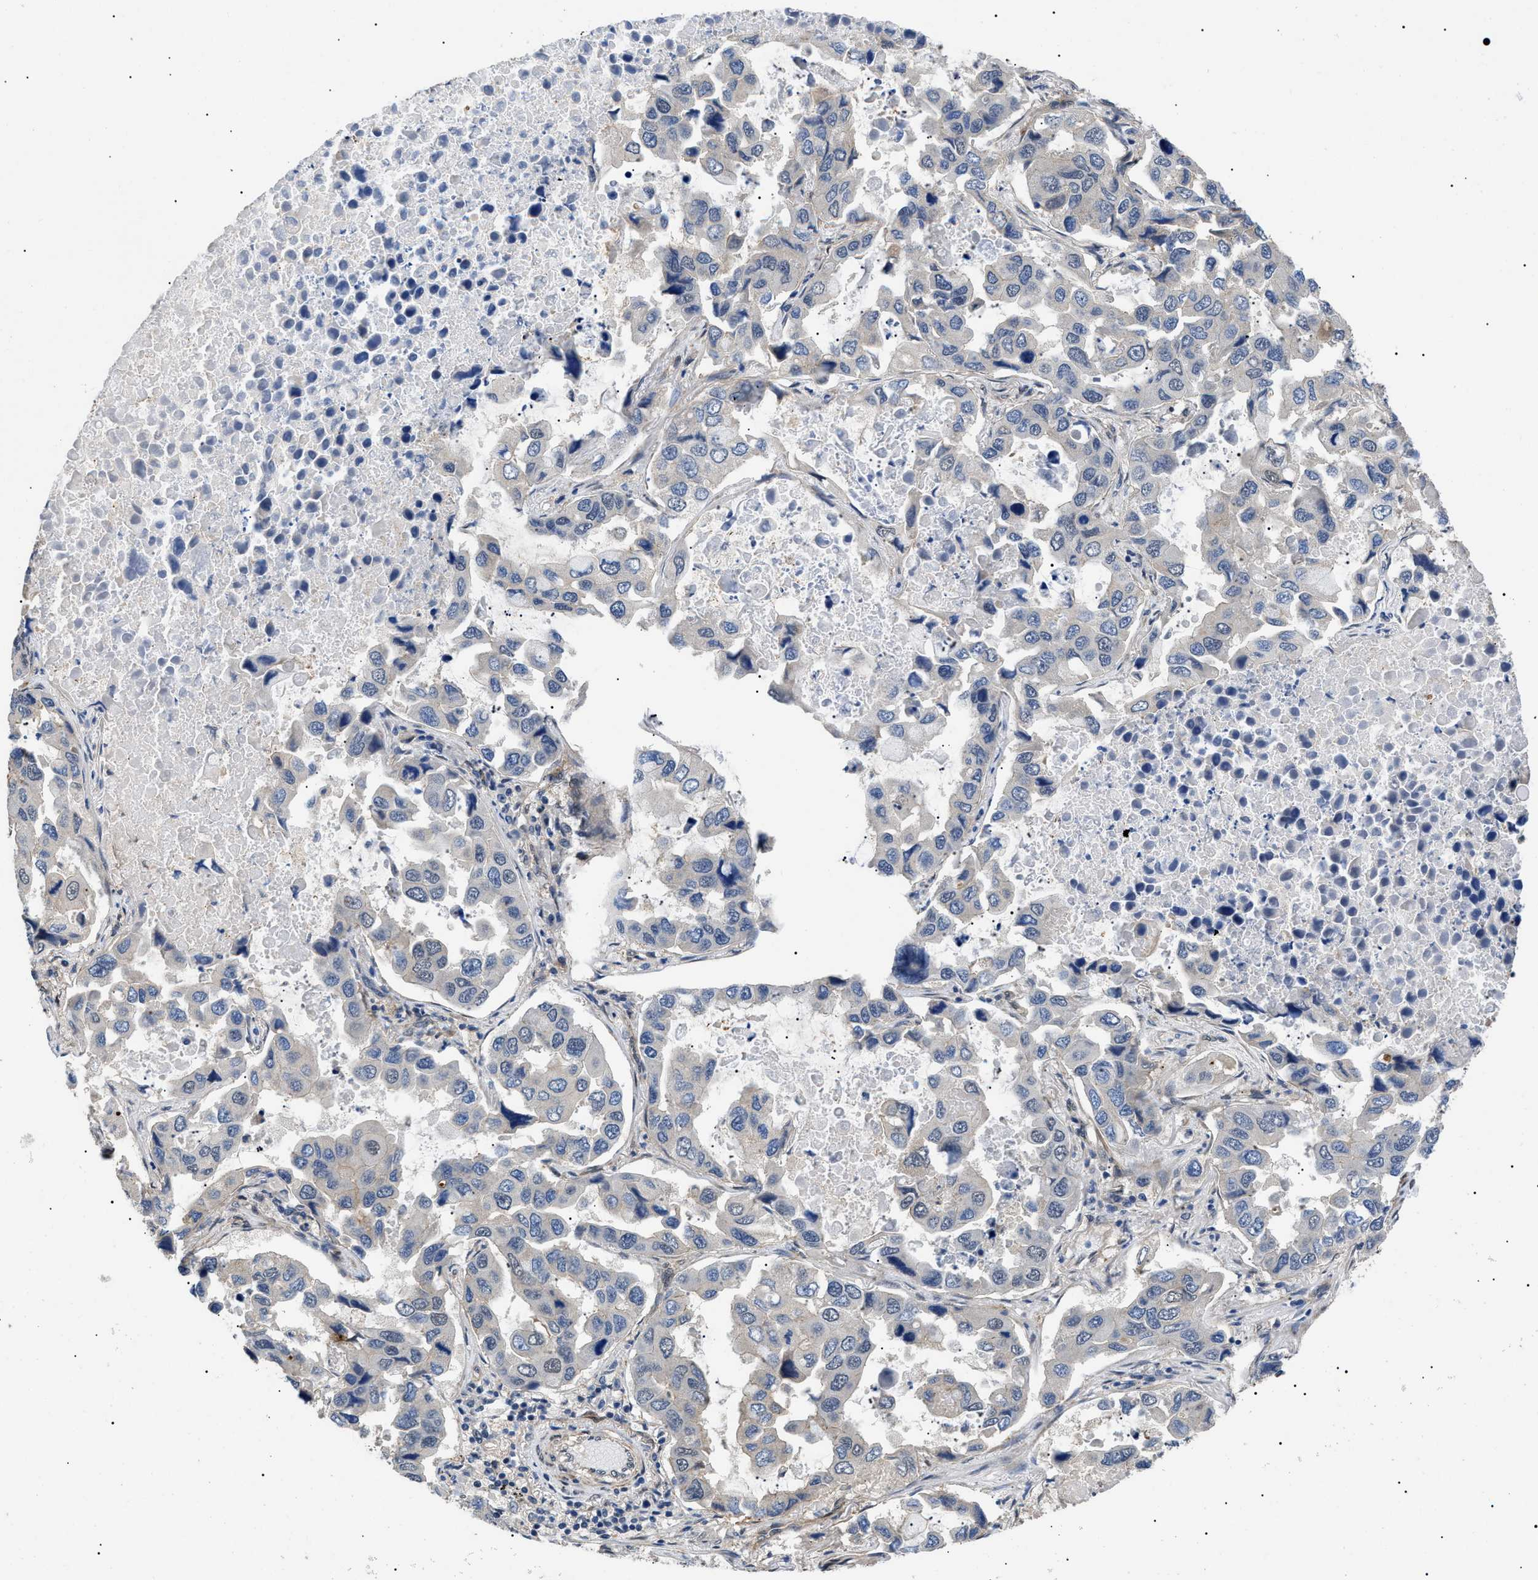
{"staining": {"intensity": "moderate", "quantity": "<25%", "location": "nuclear"}, "tissue": "lung cancer", "cell_type": "Tumor cells", "image_type": "cancer", "snomed": [{"axis": "morphology", "description": "Adenocarcinoma, NOS"}, {"axis": "topography", "description": "Lung"}], "caption": "Tumor cells demonstrate low levels of moderate nuclear expression in approximately <25% of cells in lung adenocarcinoma.", "gene": "CRCP", "patient": {"sex": "male", "age": 64}}